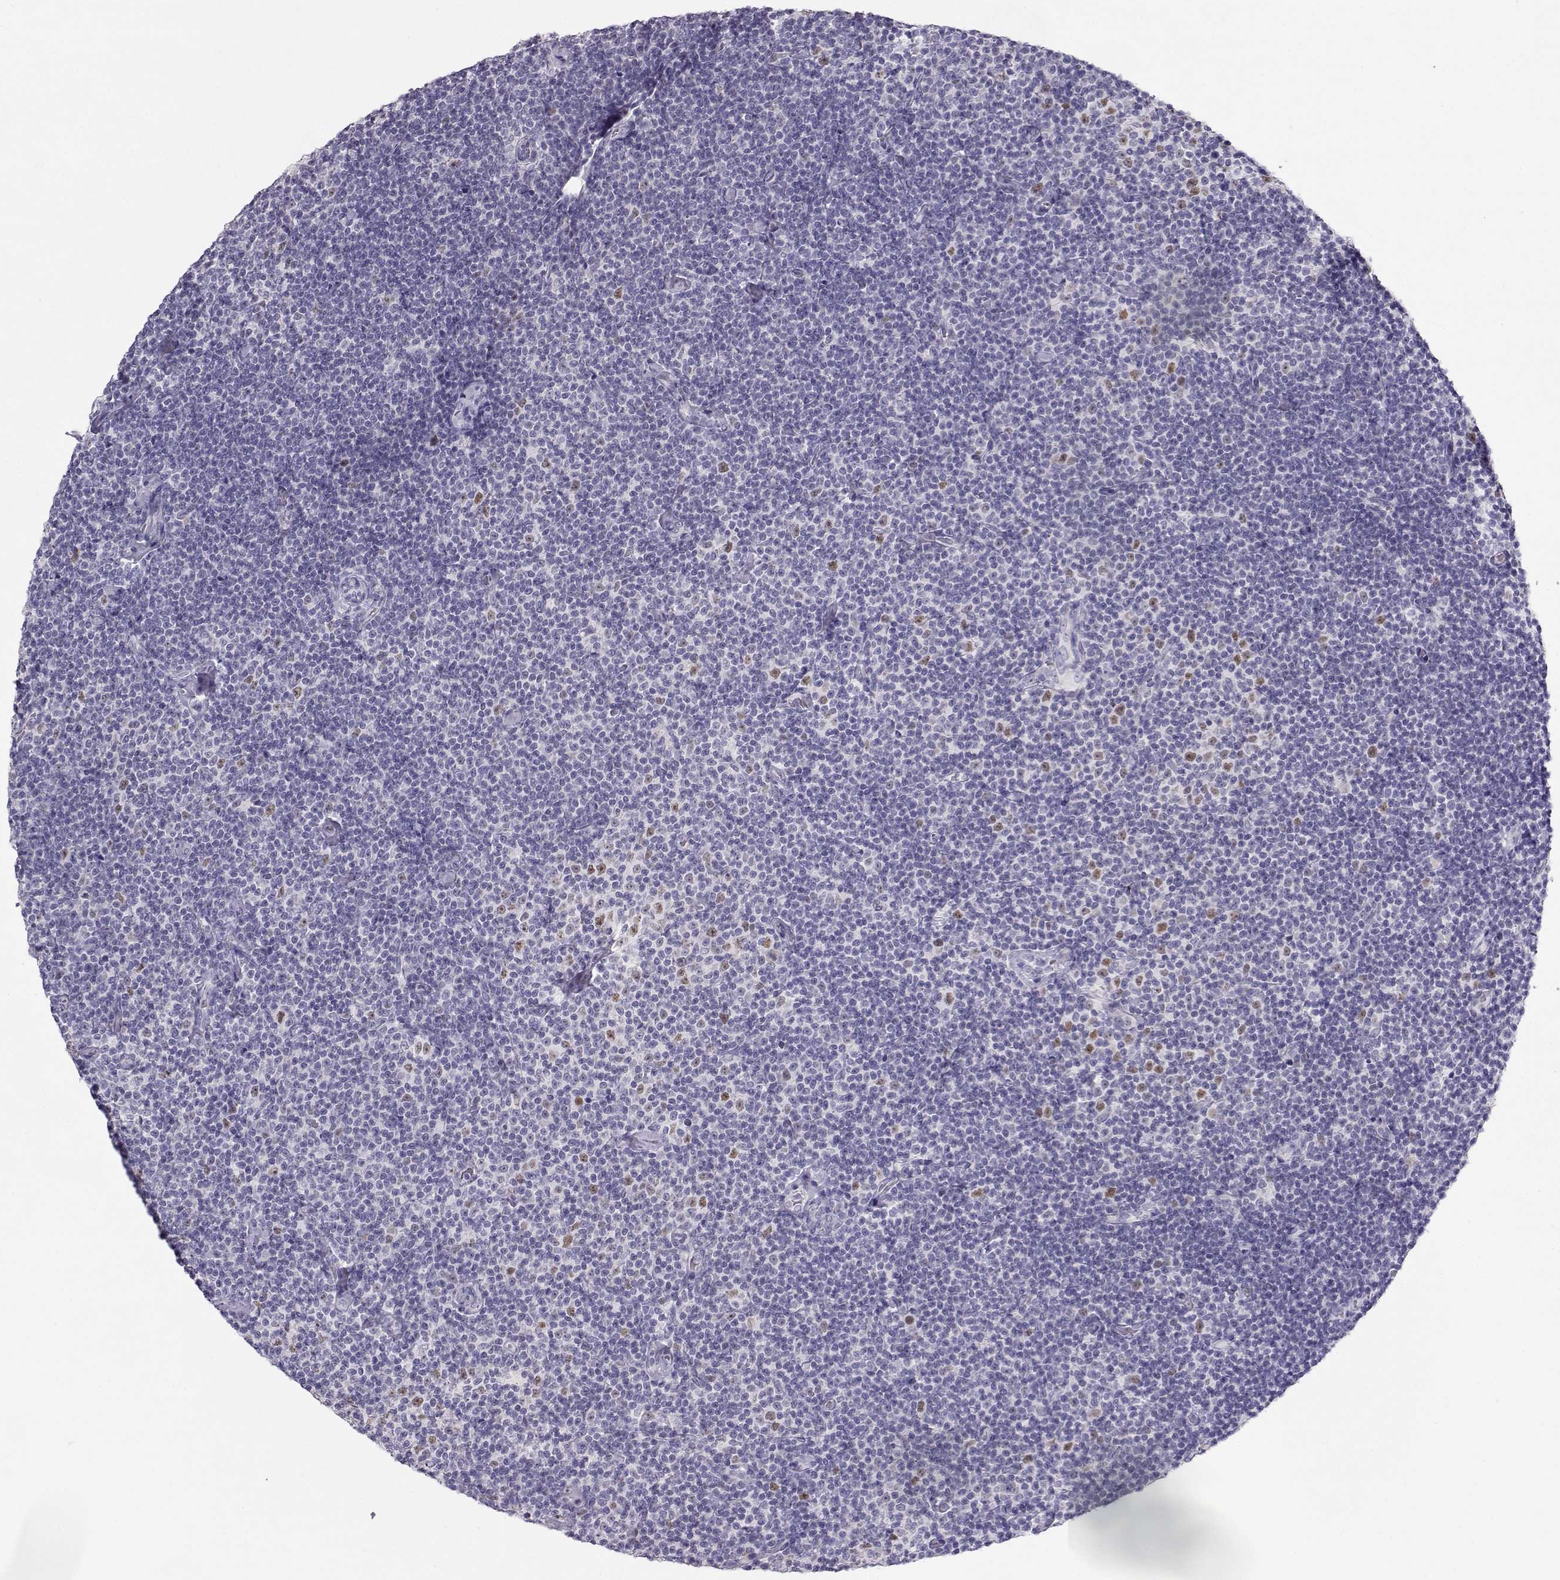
{"staining": {"intensity": "negative", "quantity": "none", "location": "none"}, "tissue": "lymphoma", "cell_type": "Tumor cells", "image_type": "cancer", "snomed": [{"axis": "morphology", "description": "Malignant lymphoma, non-Hodgkin's type, Low grade"}, {"axis": "topography", "description": "Lymph node"}], "caption": "The image demonstrates no staining of tumor cells in malignant lymphoma, non-Hodgkin's type (low-grade).", "gene": "OPN5", "patient": {"sex": "male", "age": 81}}